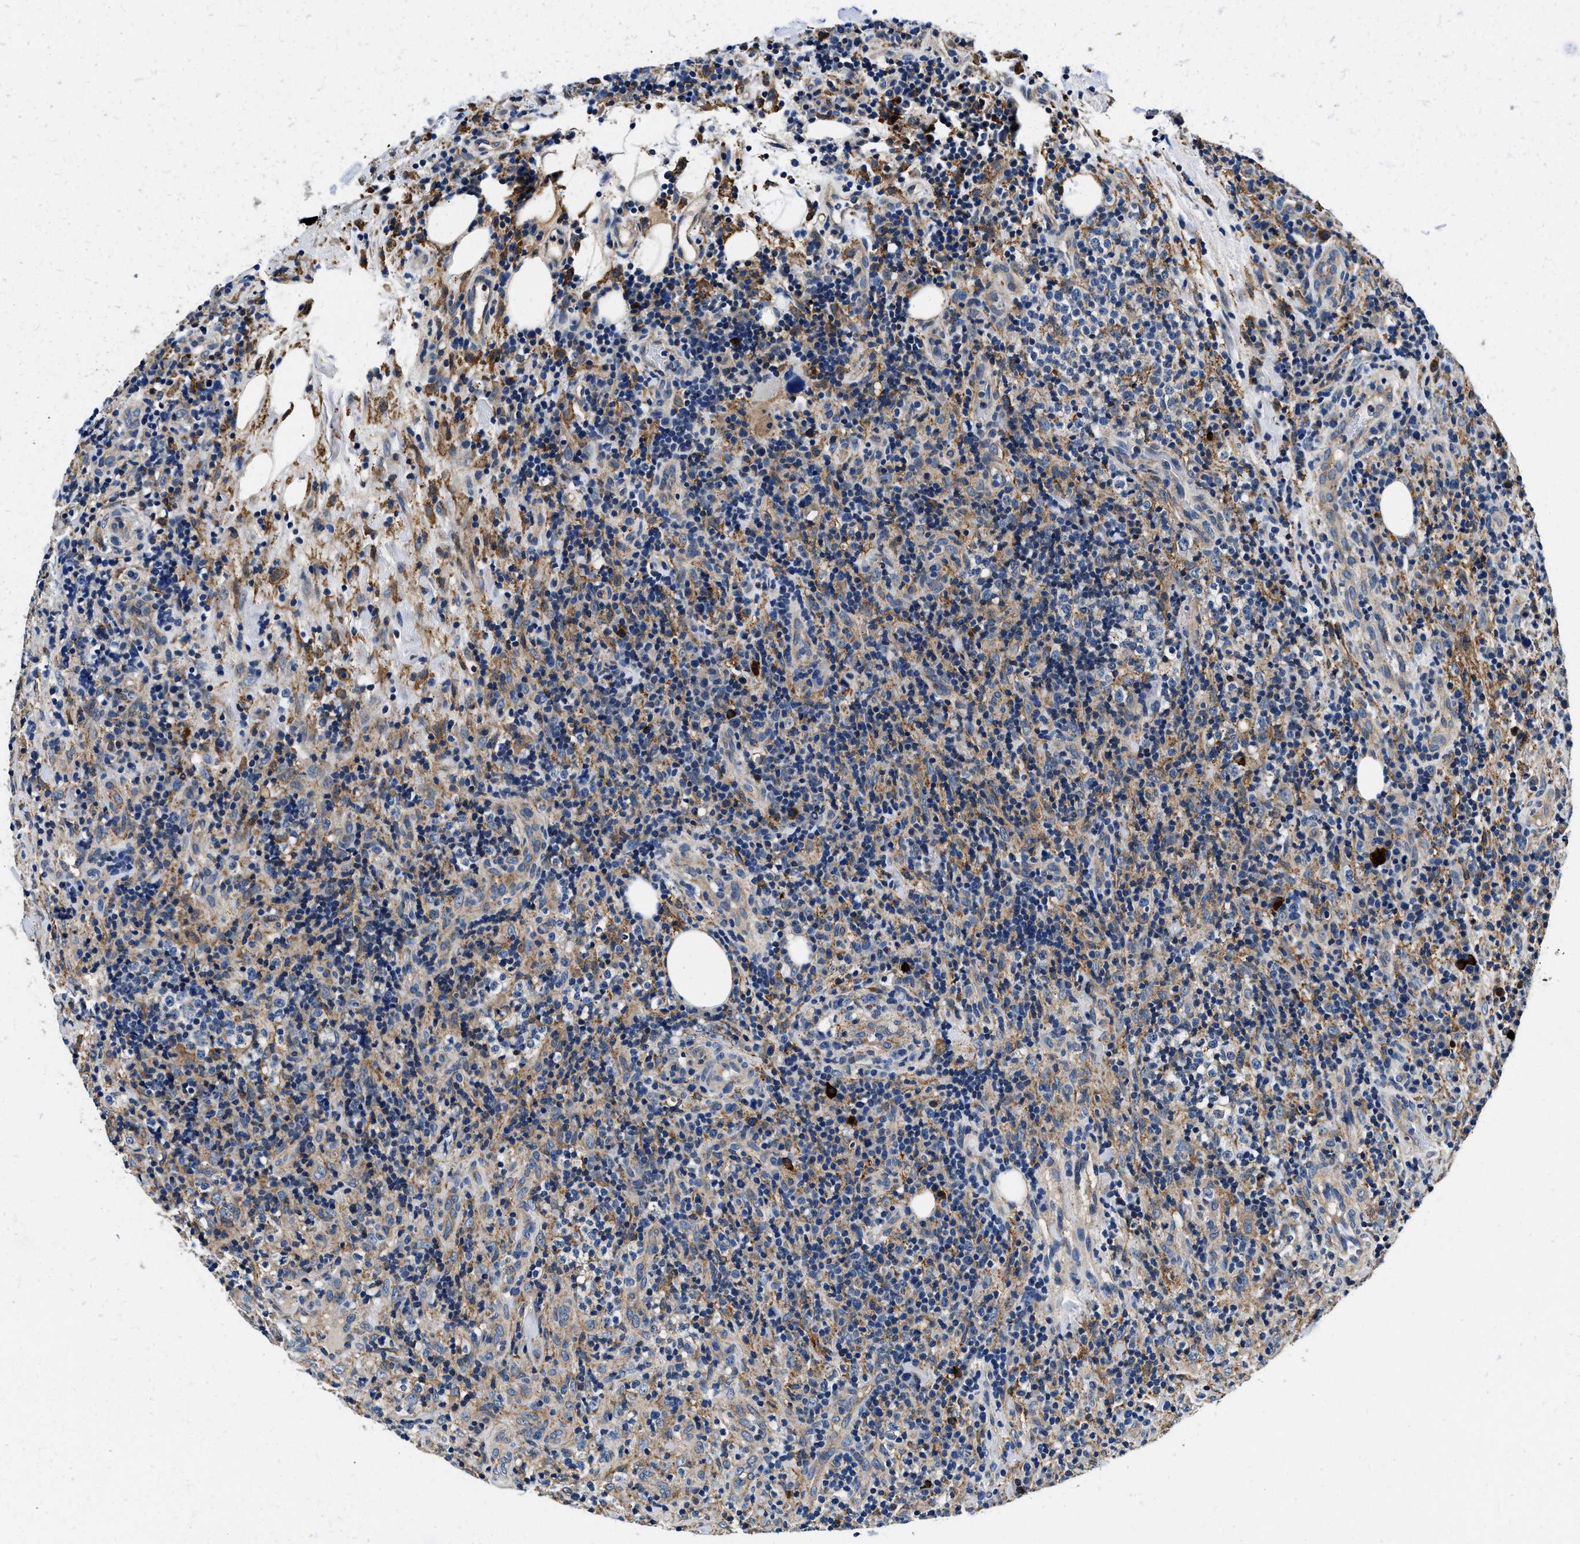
{"staining": {"intensity": "moderate", "quantity": "<25%", "location": "cytoplasmic/membranous"}, "tissue": "lymphoma", "cell_type": "Tumor cells", "image_type": "cancer", "snomed": [{"axis": "morphology", "description": "Malignant lymphoma, non-Hodgkin's type, High grade"}, {"axis": "topography", "description": "Lymph node"}], "caption": "Lymphoma stained for a protein demonstrates moderate cytoplasmic/membranous positivity in tumor cells. (IHC, brightfield microscopy, high magnification).", "gene": "ZFAND3", "patient": {"sex": "female", "age": 76}}